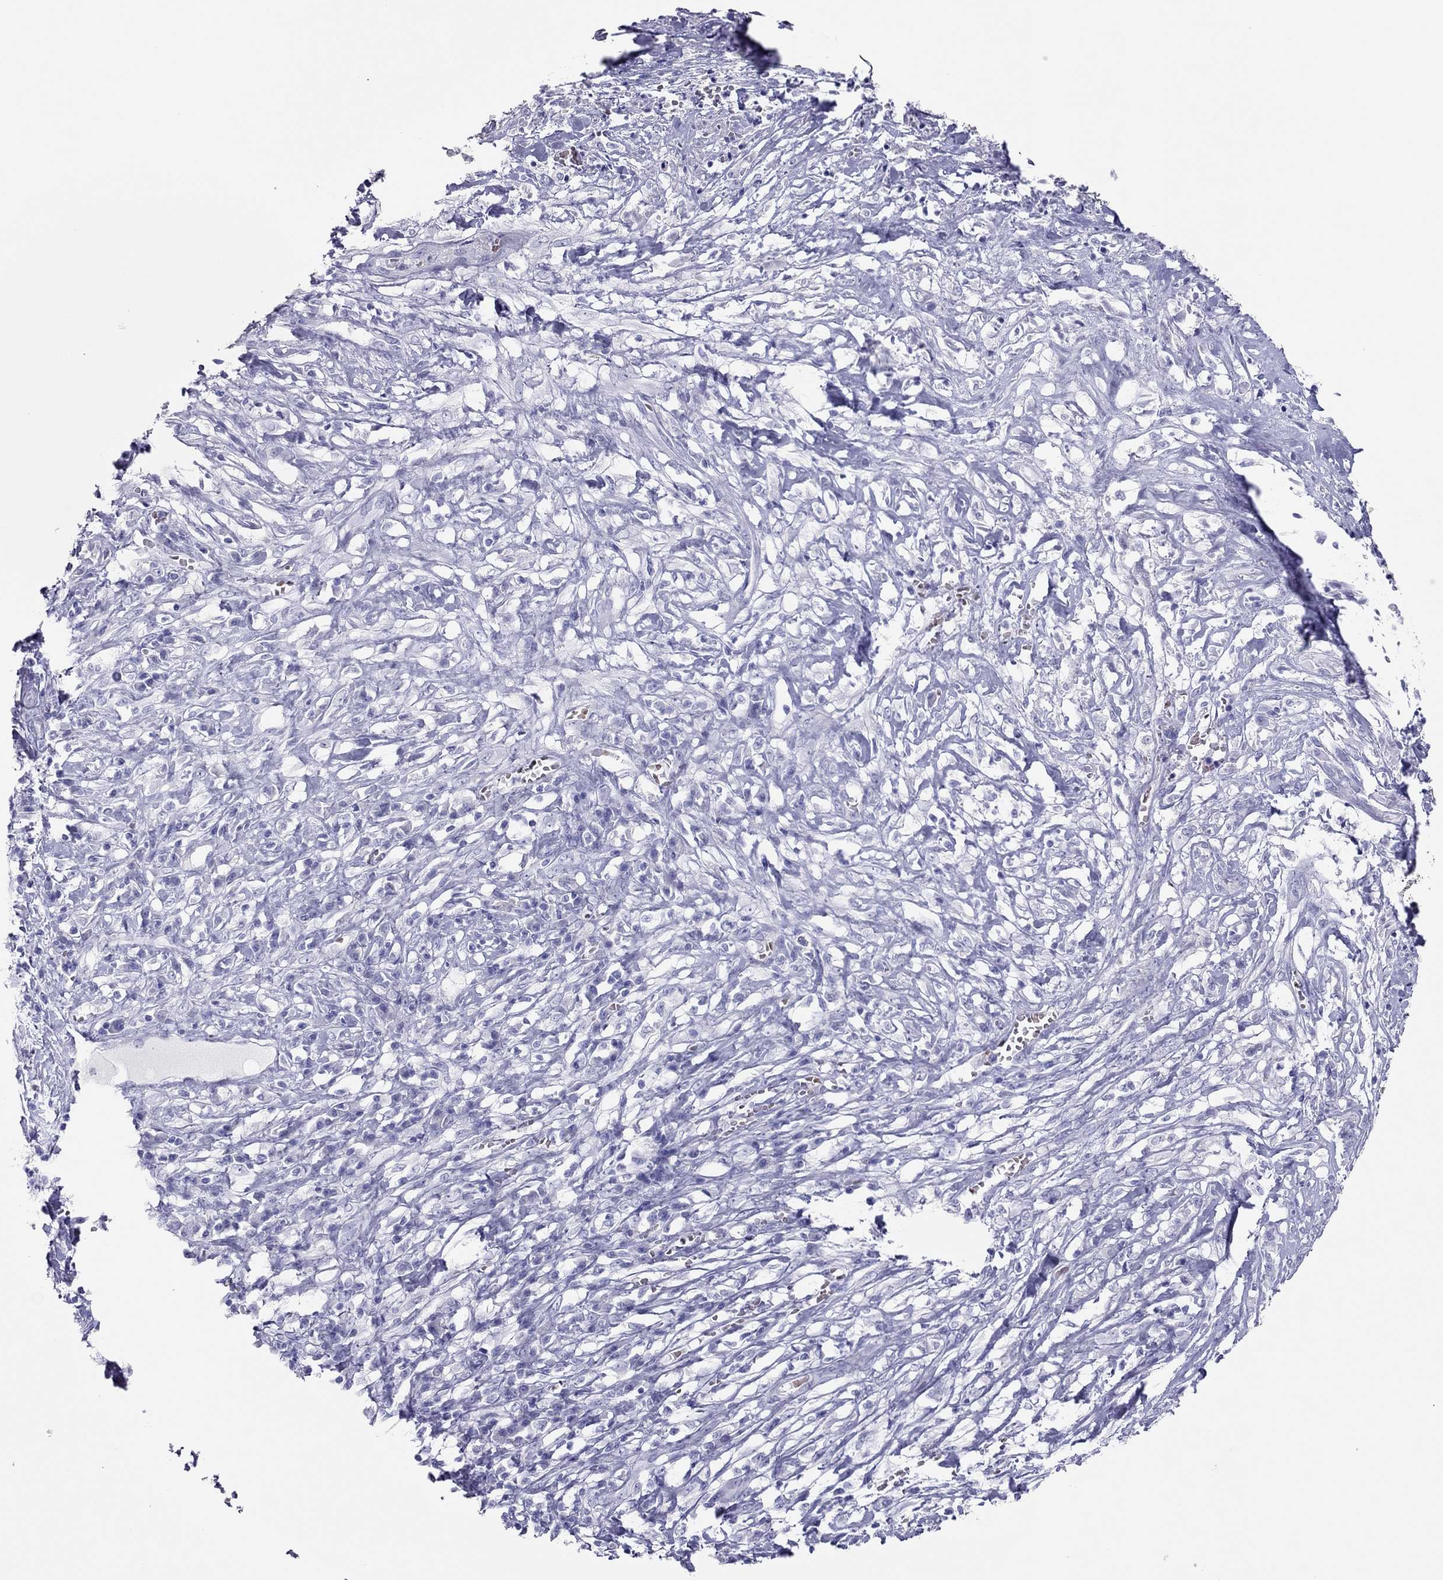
{"staining": {"intensity": "negative", "quantity": "none", "location": "none"}, "tissue": "melanoma", "cell_type": "Tumor cells", "image_type": "cancer", "snomed": [{"axis": "morphology", "description": "Malignant melanoma, NOS"}, {"axis": "topography", "description": "Skin"}], "caption": "A high-resolution histopathology image shows immunohistochemistry staining of malignant melanoma, which shows no significant expression in tumor cells. (DAB IHC, high magnification).", "gene": "TSHB", "patient": {"sex": "female", "age": 91}}